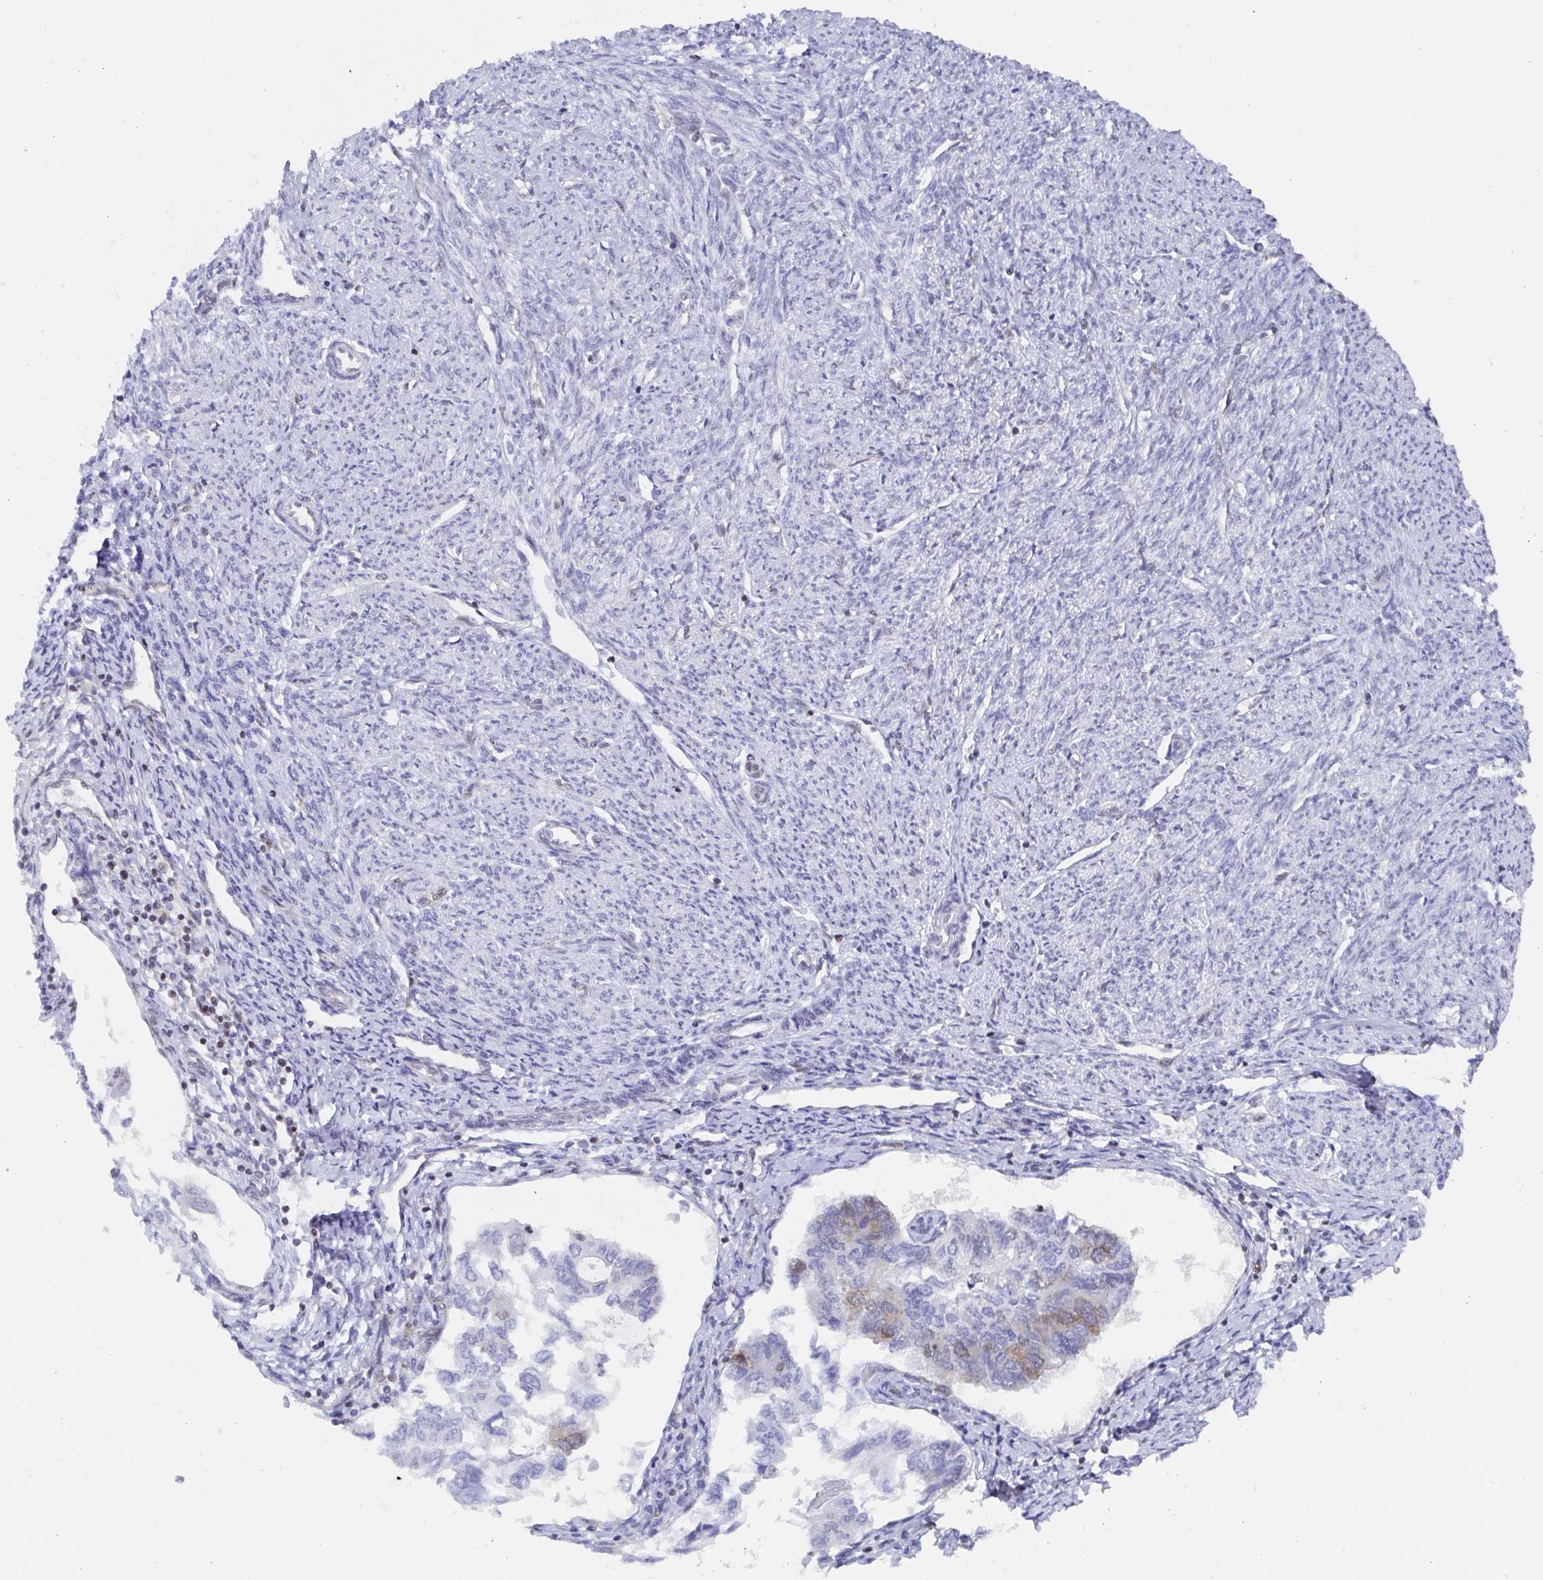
{"staining": {"intensity": "weak", "quantity": "<25%", "location": "nuclear"}, "tissue": "endometrial cancer", "cell_type": "Tumor cells", "image_type": "cancer", "snomed": [{"axis": "morphology", "description": "Carcinoma, NOS"}, {"axis": "topography", "description": "Uterus"}], "caption": "The histopathology image exhibits no significant positivity in tumor cells of endometrial cancer.", "gene": "EWSR1", "patient": {"sex": "female", "age": 76}}